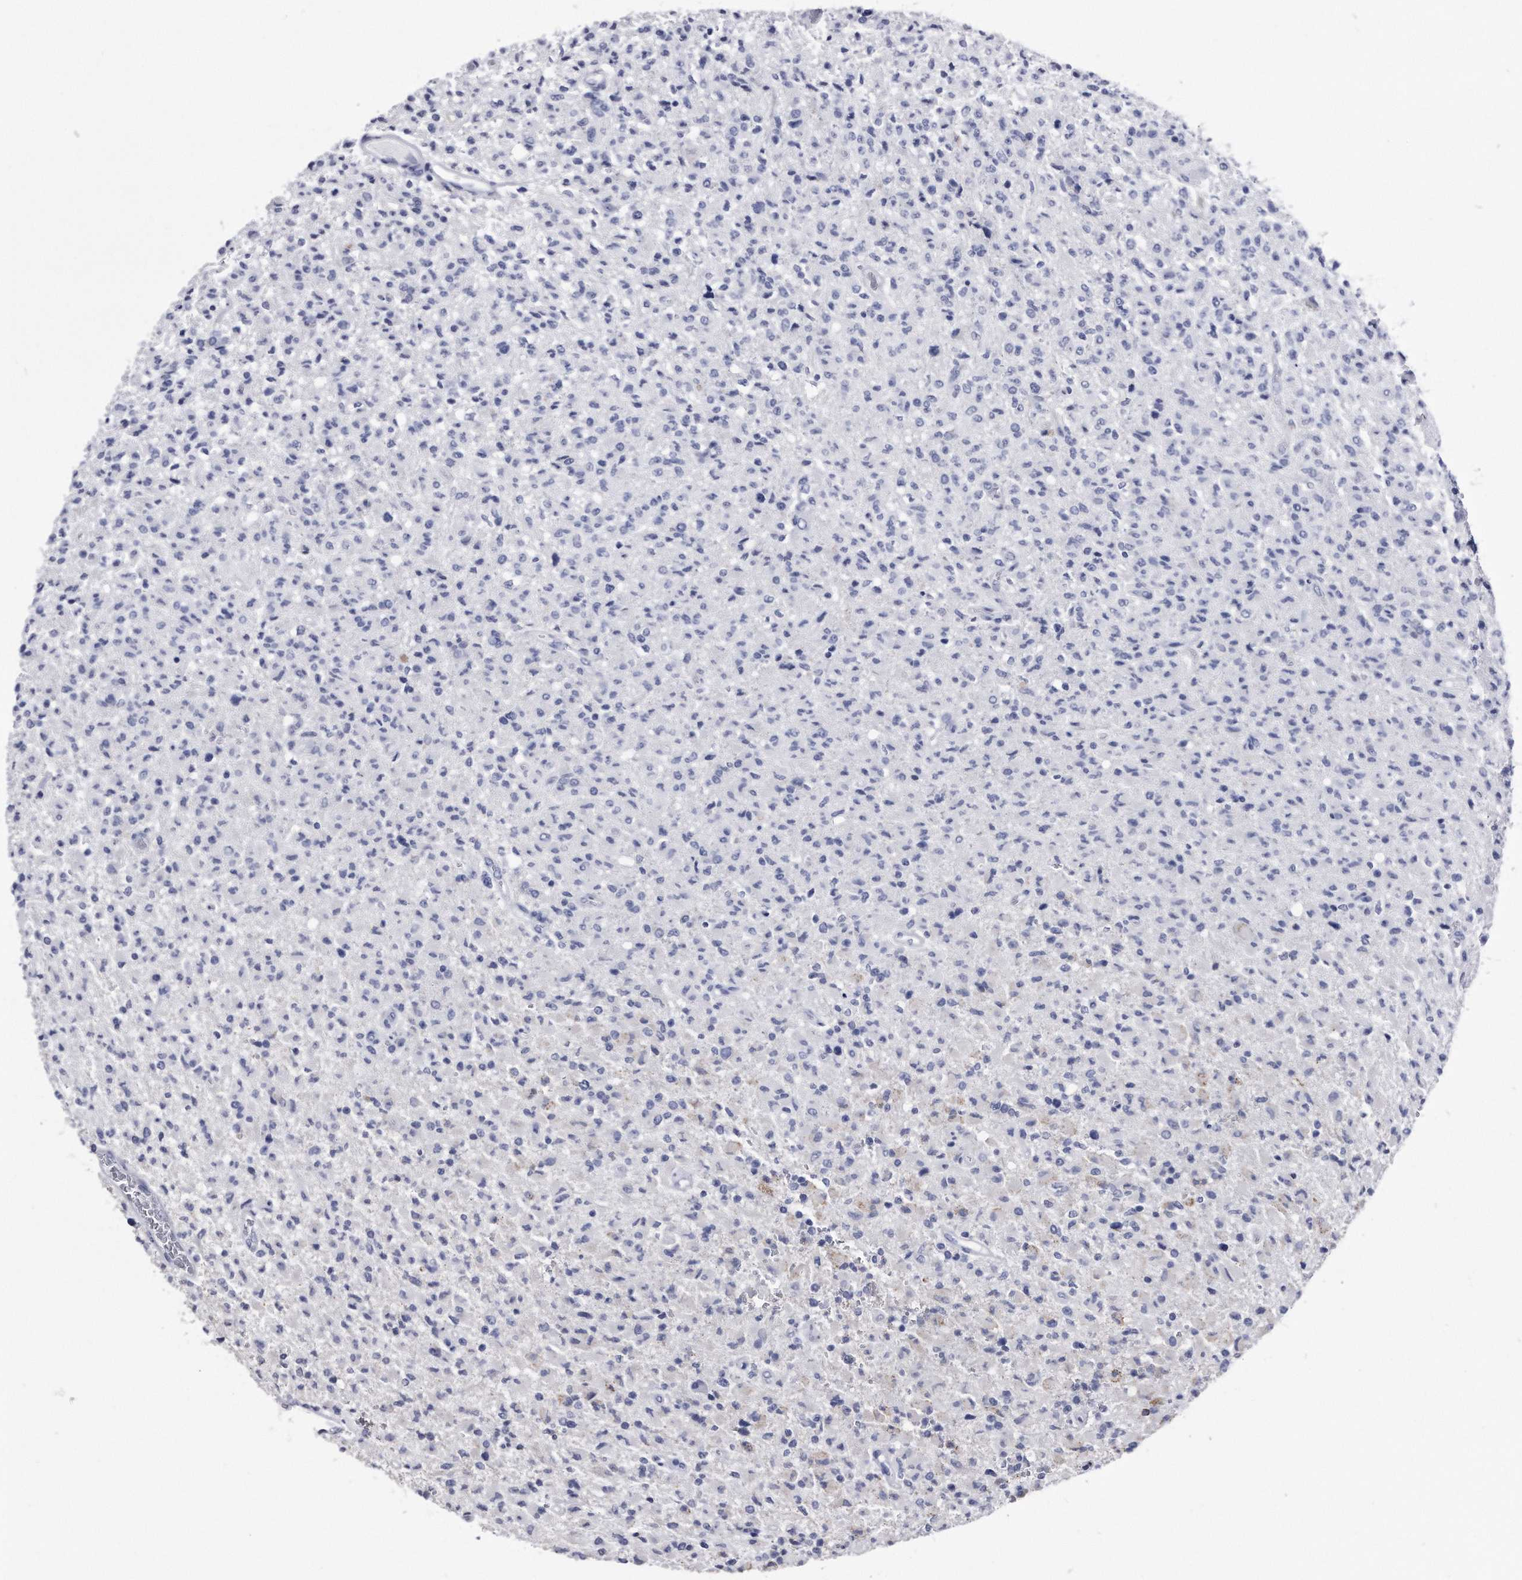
{"staining": {"intensity": "negative", "quantity": "none", "location": "none"}, "tissue": "glioma", "cell_type": "Tumor cells", "image_type": "cancer", "snomed": [{"axis": "morphology", "description": "Glioma, malignant, High grade"}, {"axis": "topography", "description": "Brain"}], "caption": "A high-resolution micrograph shows immunohistochemistry staining of malignant glioma (high-grade), which exhibits no significant positivity in tumor cells. The staining is performed using DAB (3,3'-diaminobenzidine) brown chromogen with nuclei counter-stained in using hematoxylin.", "gene": "KCTD8", "patient": {"sex": "female", "age": 57}}